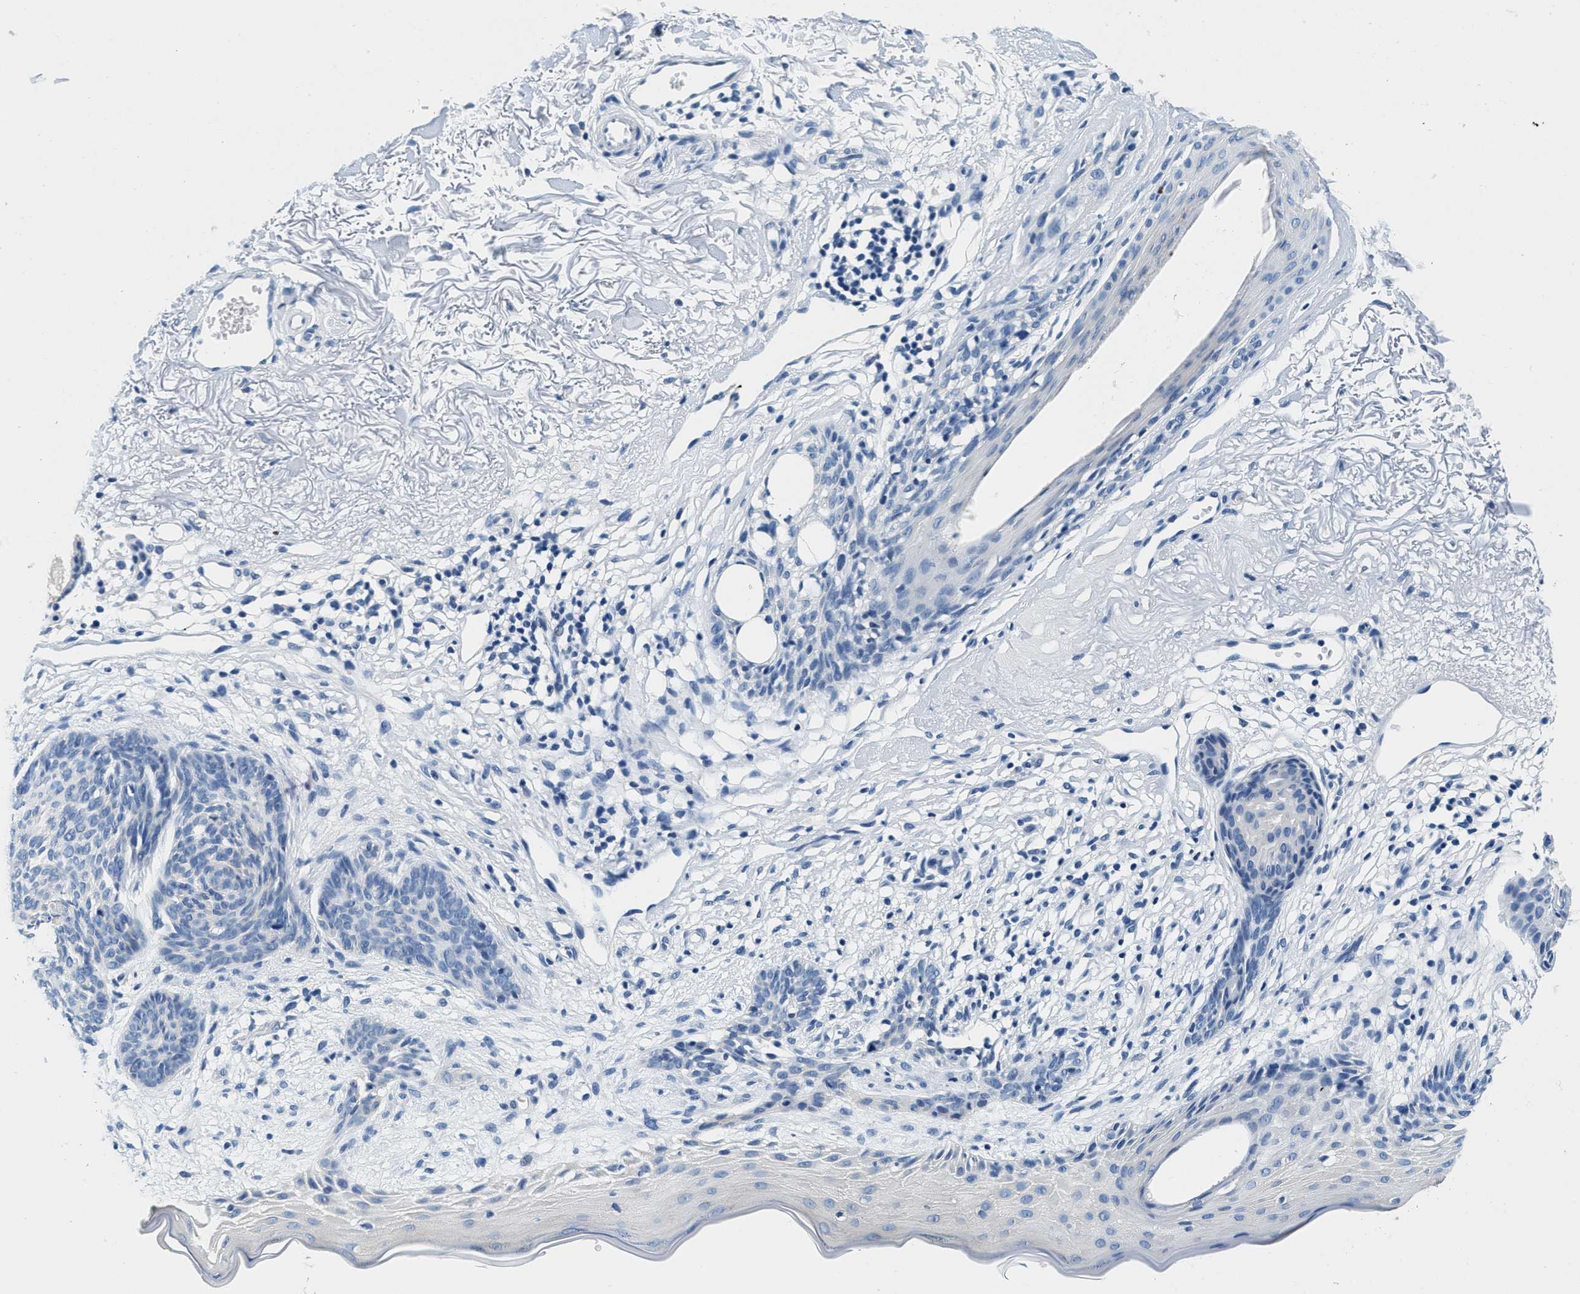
{"staining": {"intensity": "negative", "quantity": "none", "location": "none"}, "tissue": "skin cancer", "cell_type": "Tumor cells", "image_type": "cancer", "snomed": [{"axis": "morphology", "description": "Normal tissue, NOS"}, {"axis": "morphology", "description": "Basal cell carcinoma"}, {"axis": "topography", "description": "Skin"}], "caption": "Skin basal cell carcinoma stained for a protein using immunohistochemistry displays no expression tumor cells.", "gene": "GSTM3", "patient": {"sex": "female", "age": 70}}